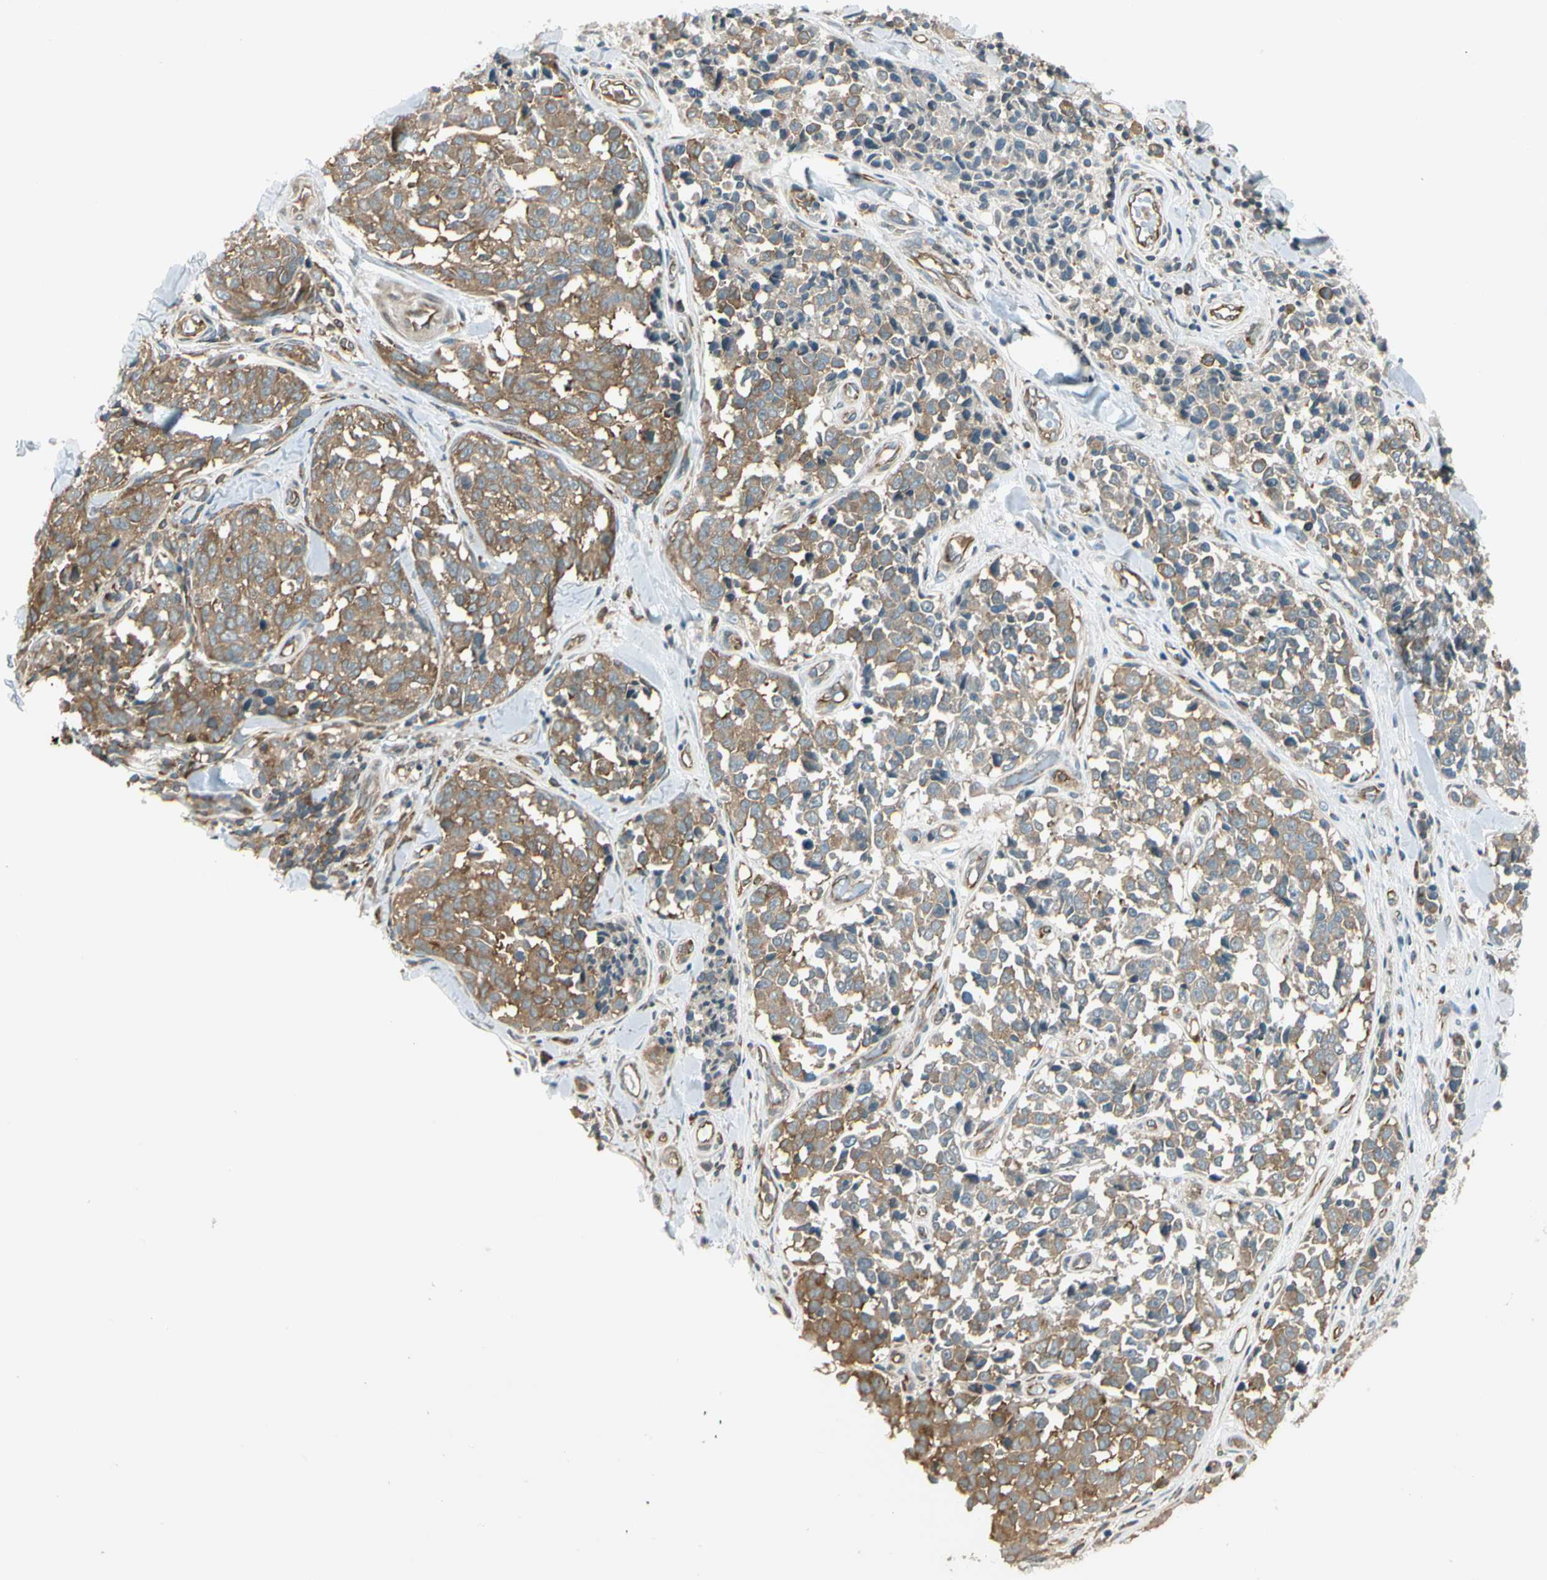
{"staining": {"intensity": "moderate", "quantity": ">75%", "location": "cytoplasmic/membranous"}, "tissue": "melanoma", "cell_type": "Tumor cells", "image_type": "cancer", "snomed": [{"axis": "morphology", "description": "Malignant melanoma, NOS"}, {"axis": "topography", "description": "Skin"}], "caption": "The immunohistochemical stain highlights moderate cytoplasmic/membranous positivity in tumor cells of malignant melanoma tissue. (DAB (3,3'-diaminobenzidine) = brown stain, brightfield microscopy at high magnification).", "gene": "TRIO", "patient": {"sex": "female", "age": 64}}